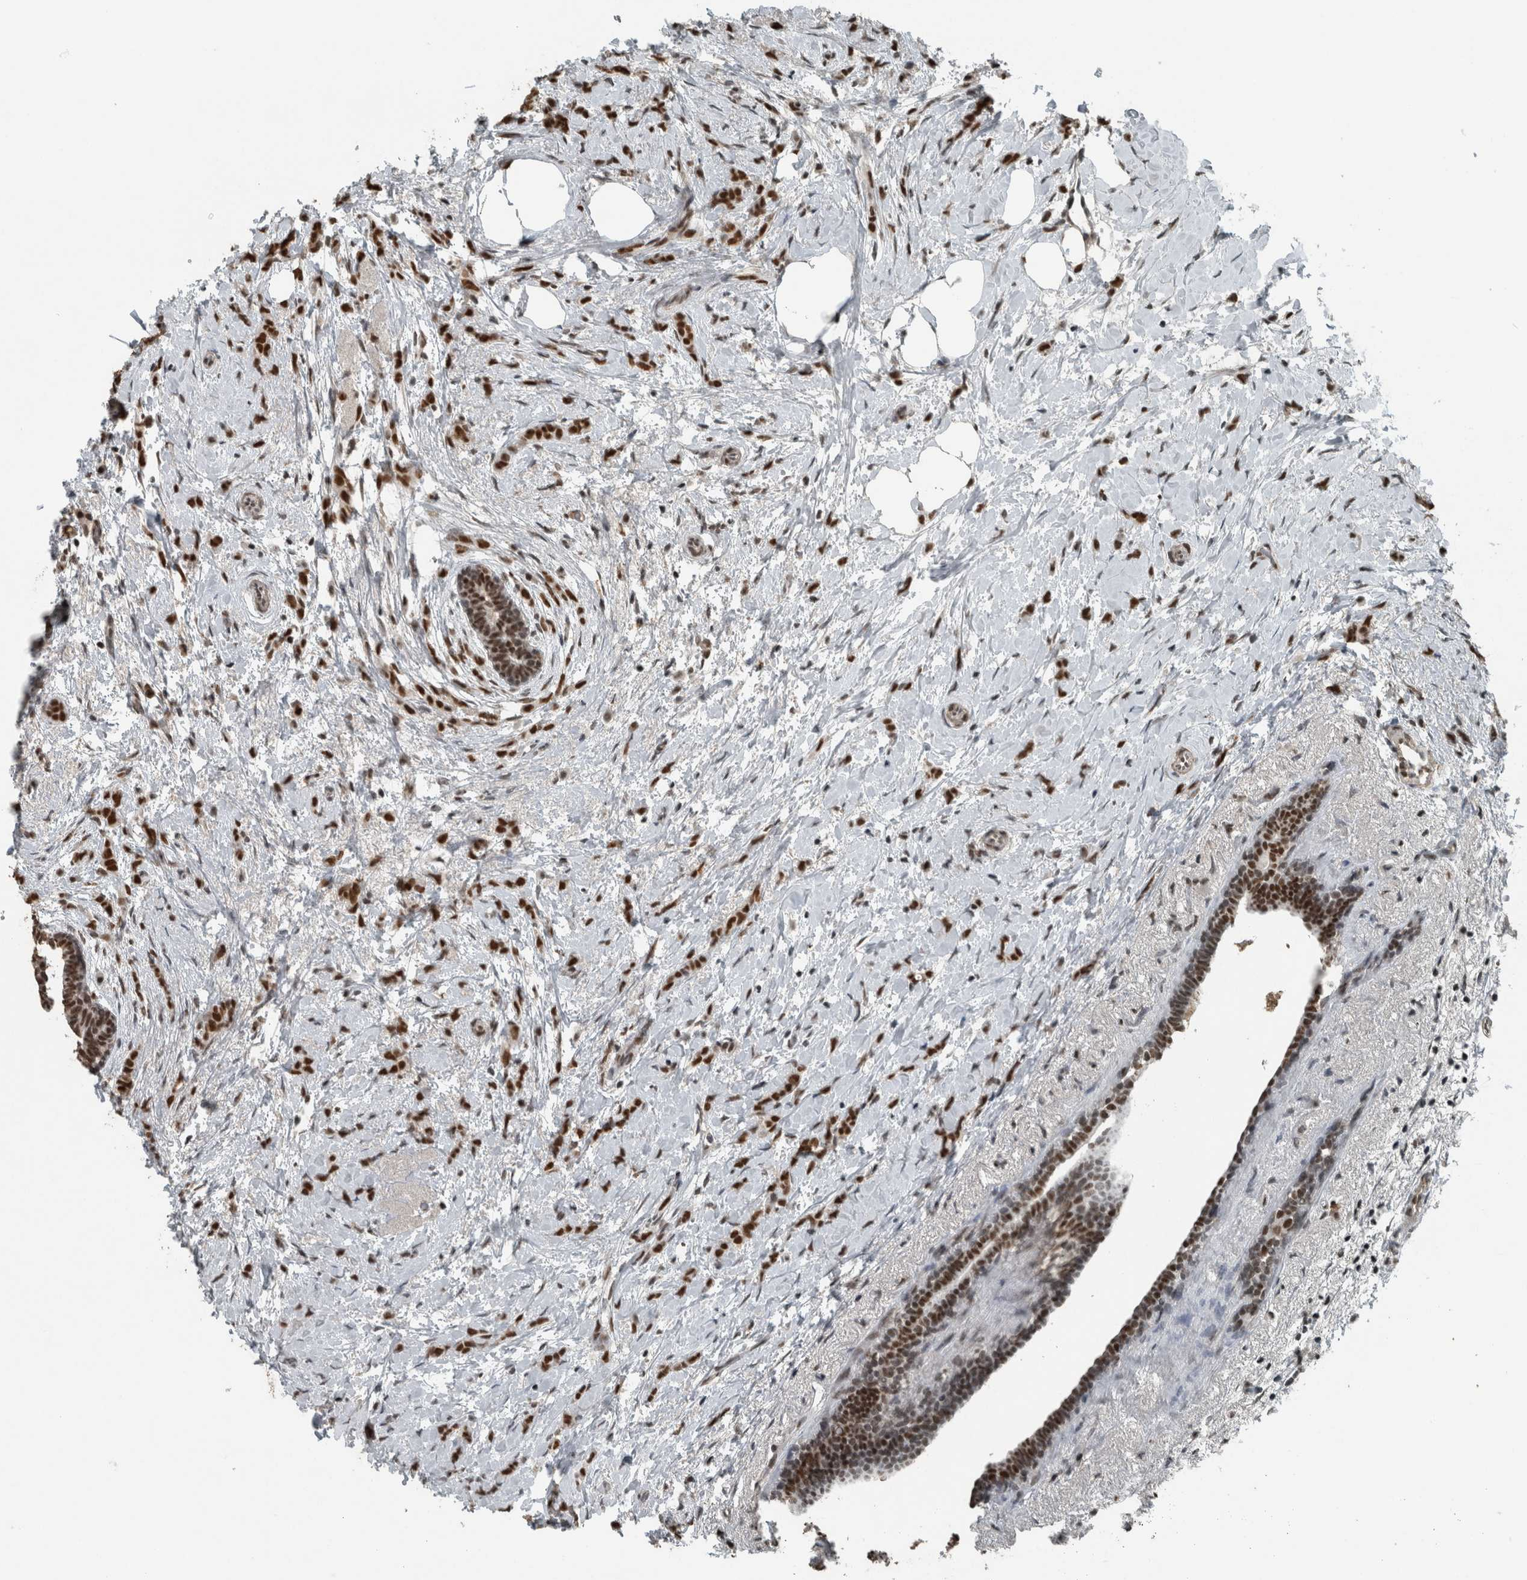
{"staining": {"intensity": "strong", "quantity": ">75%", "location": "nuclear"}, "tissue": "breast cancer", "cell_type": "Tumor cells", "image_type": "cancer", "snomed": [{"axis": "morphology", "description": "Lobular carcinoma, in situ"}, {"axis": "morphology", "description": "Lobular carcinoma"}, {"axis": "topography", "description": "Breast"}], "caption": "Immunohistochemical staining of human lobular carcinoma in situ (breast) displays high levels of strong nuclear protein positivity in about >75% of tumor cells. (Brightfield microscopy of DAB IHC at high magnification).", "gene": "ZNF24", "patient": {"sex": "female", "age": 41}}